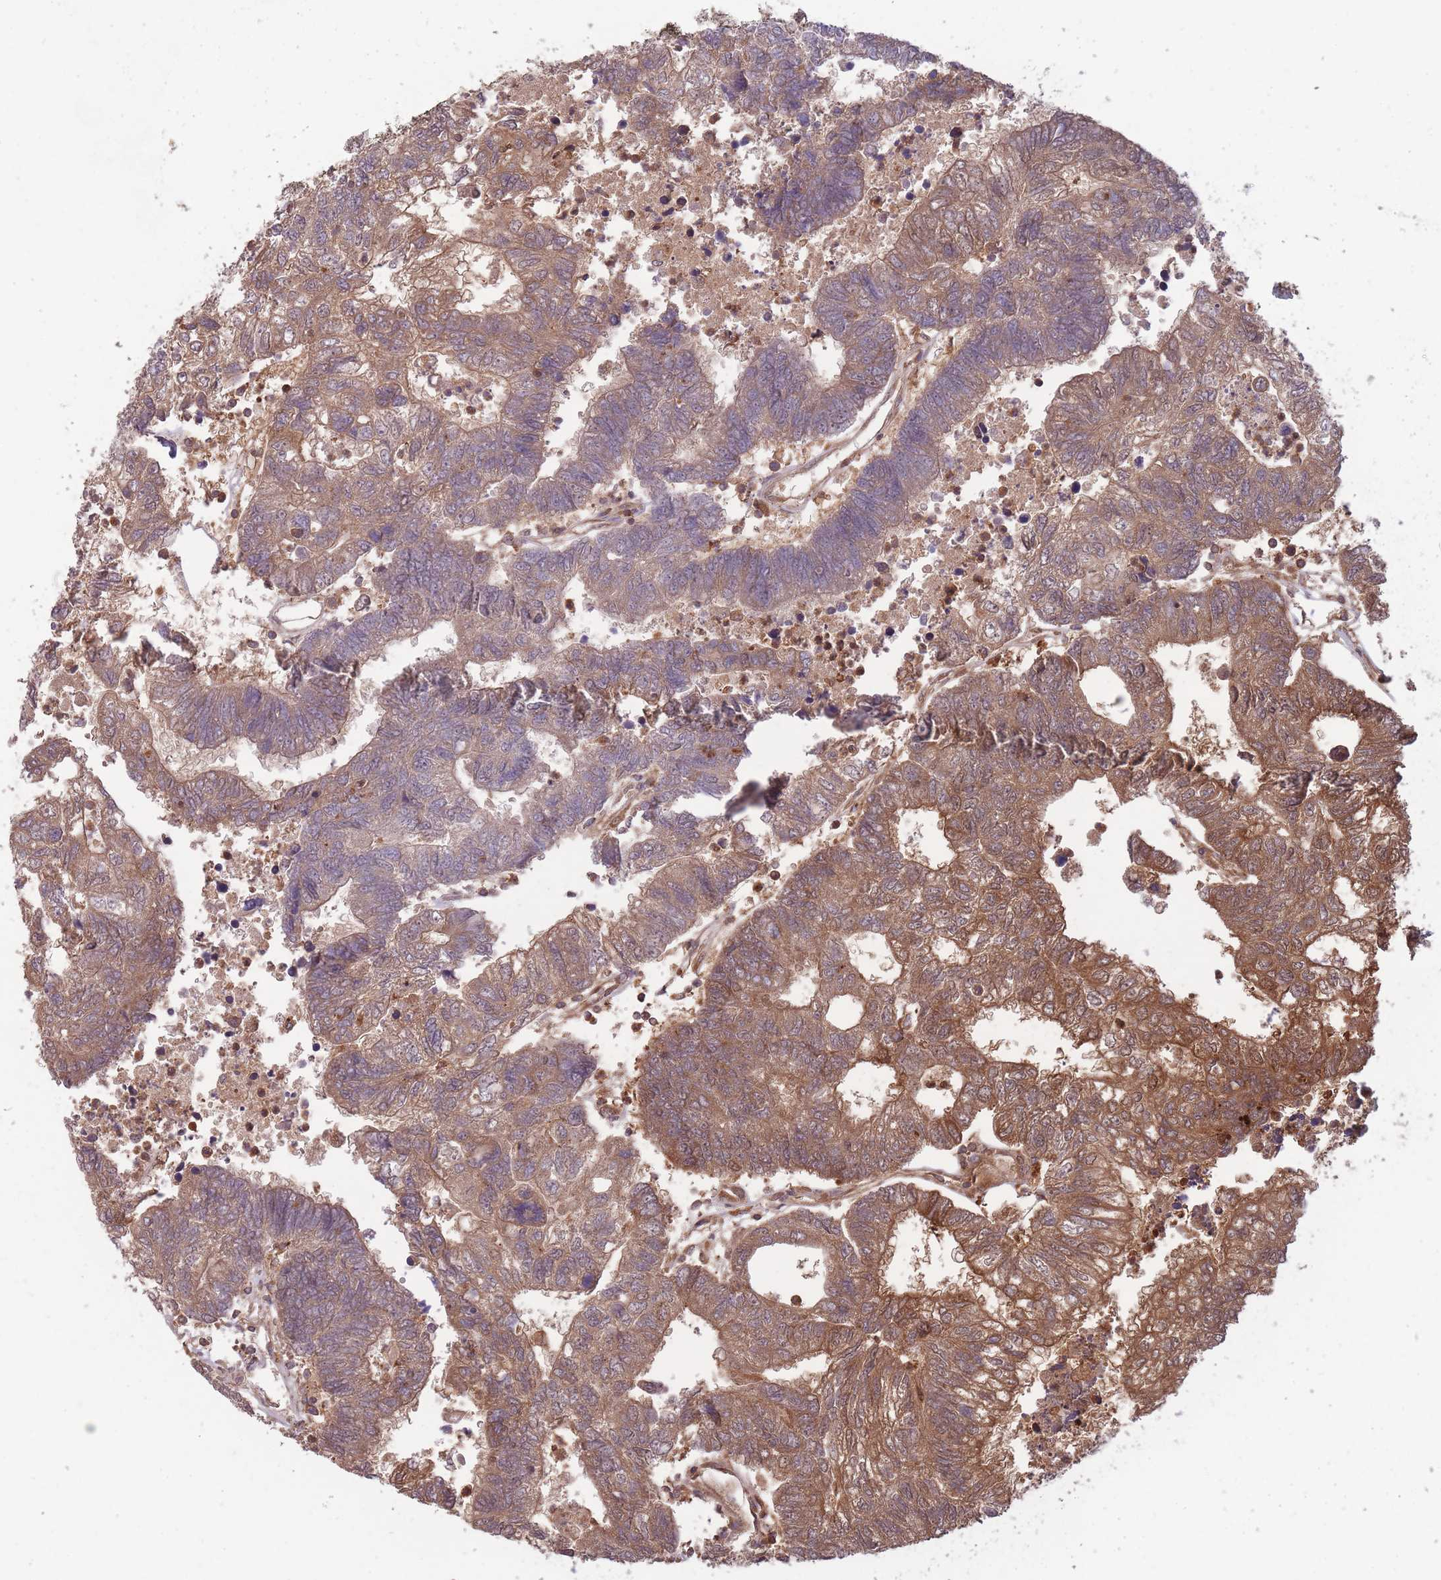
{"staining": {"intensity": "moderate", "quantity": "25%-75%", "location": "cytoplasmic/membranous"}, "tissue": "colorectal cancer", "cell_type": "Tumor cells", "image_type": "cancer", "snomed": [{"axis": "morphology", "description": "Adenocarcinoma, NOS"}, {"axis": "topography", "description": "Colon"}], "caption": "Human colorectal cancer stained with a brown dye reveals moderate cytoplasmic/membranous positive expression in about 25%-75% of tumor cells.", "gene": "GMIP", "patient": {"sex": "female", "age": 48}}